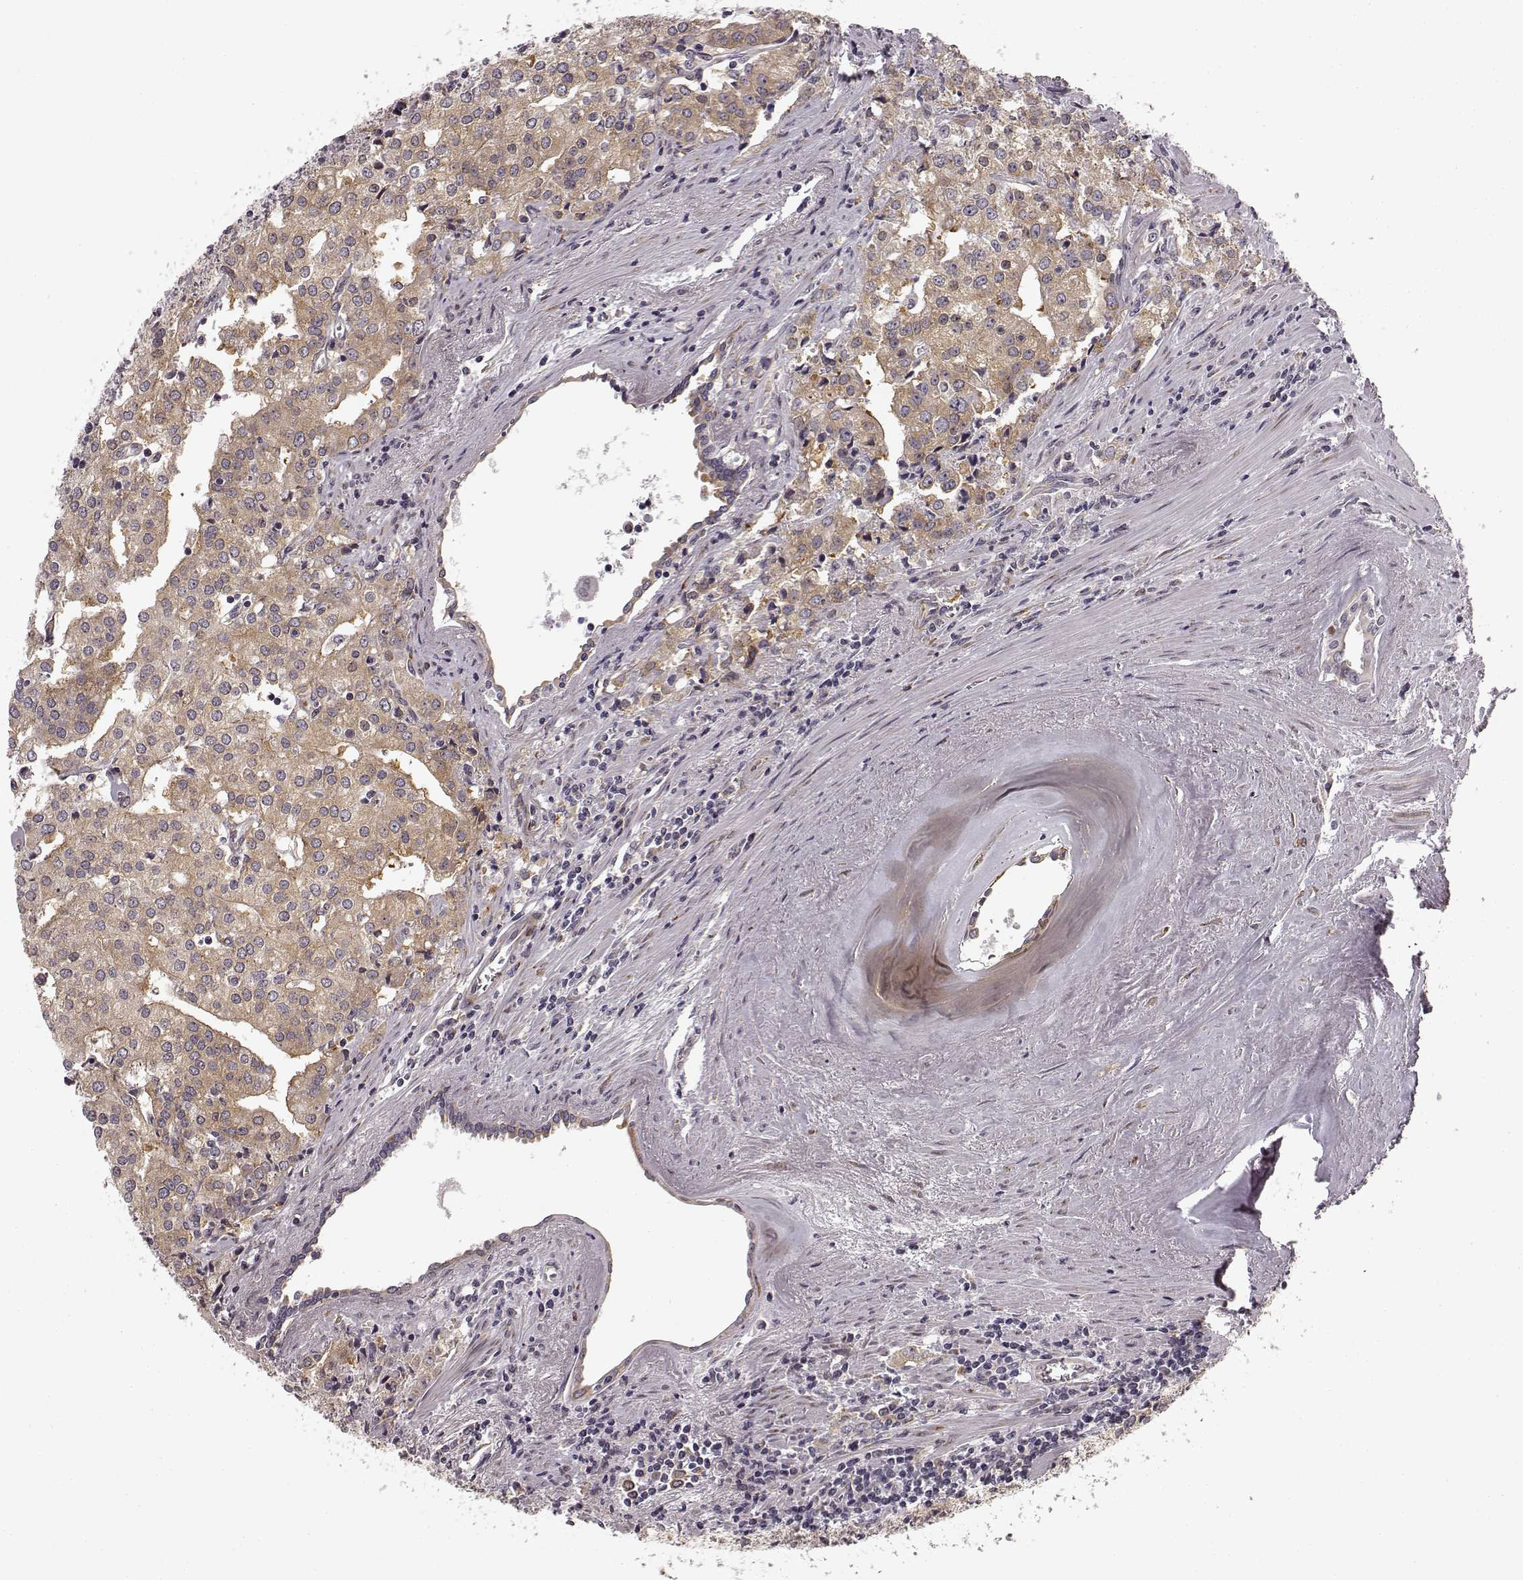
{"staining": {"intensity": "weak", "quantity": ">75%", "location": "cytoplasmic/membranous"}, "tissue": "prostate cancer", "cell_type": "Tumor cells", "image_type": "cancer", "snomed": [{"axis": "morphology", "description": "Adenocarcinoma, High grade"}, {"axis": "topography", "description": "Prostate"}], "caption": "Tumor cells exhibit weak cytoplasmic/membranous positivity in about >75% of cells in prostate cancer. (DAB = brown stain, brightfield microscopy at high magnification).", "gene": "TMEM14A", "patient": {"sex": "male", "age": 68}}